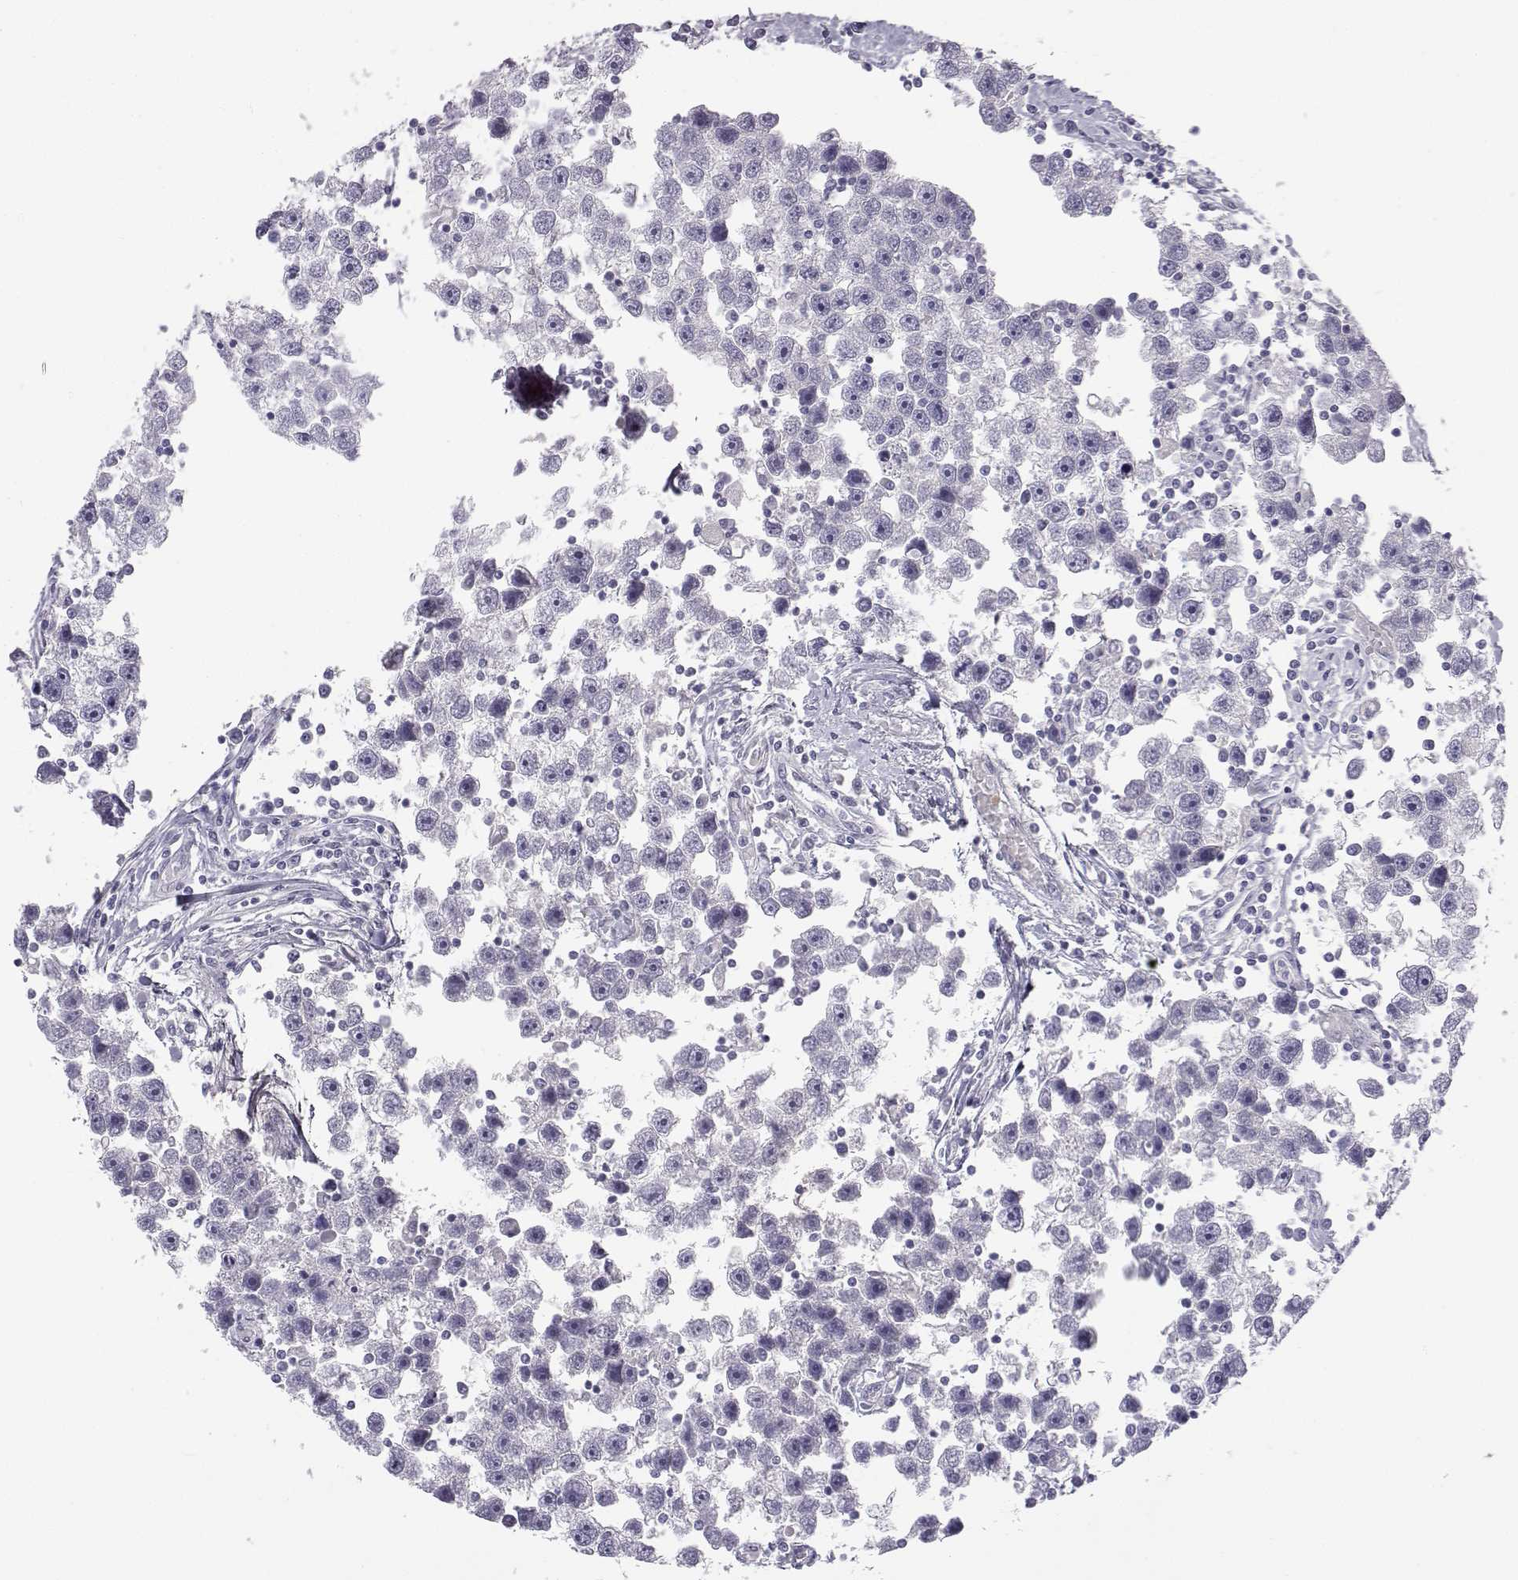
{"staining": {"intensity": "negative", "quantity": "none", "location": "none"}, "tissue": "testis cancer", "cell_type": "Tumor cells", "image_type": "cancer", "snomed": [{"axis": "morphology", "description": "Seminoma, NOS"}, {"axis": "topography", "description": "Testis"}], "caption": "Tumor cells show no significant positivity in testis seminoma.", "gene": "KCNMB4", "patient": {"sex": "male", "age": 30}}